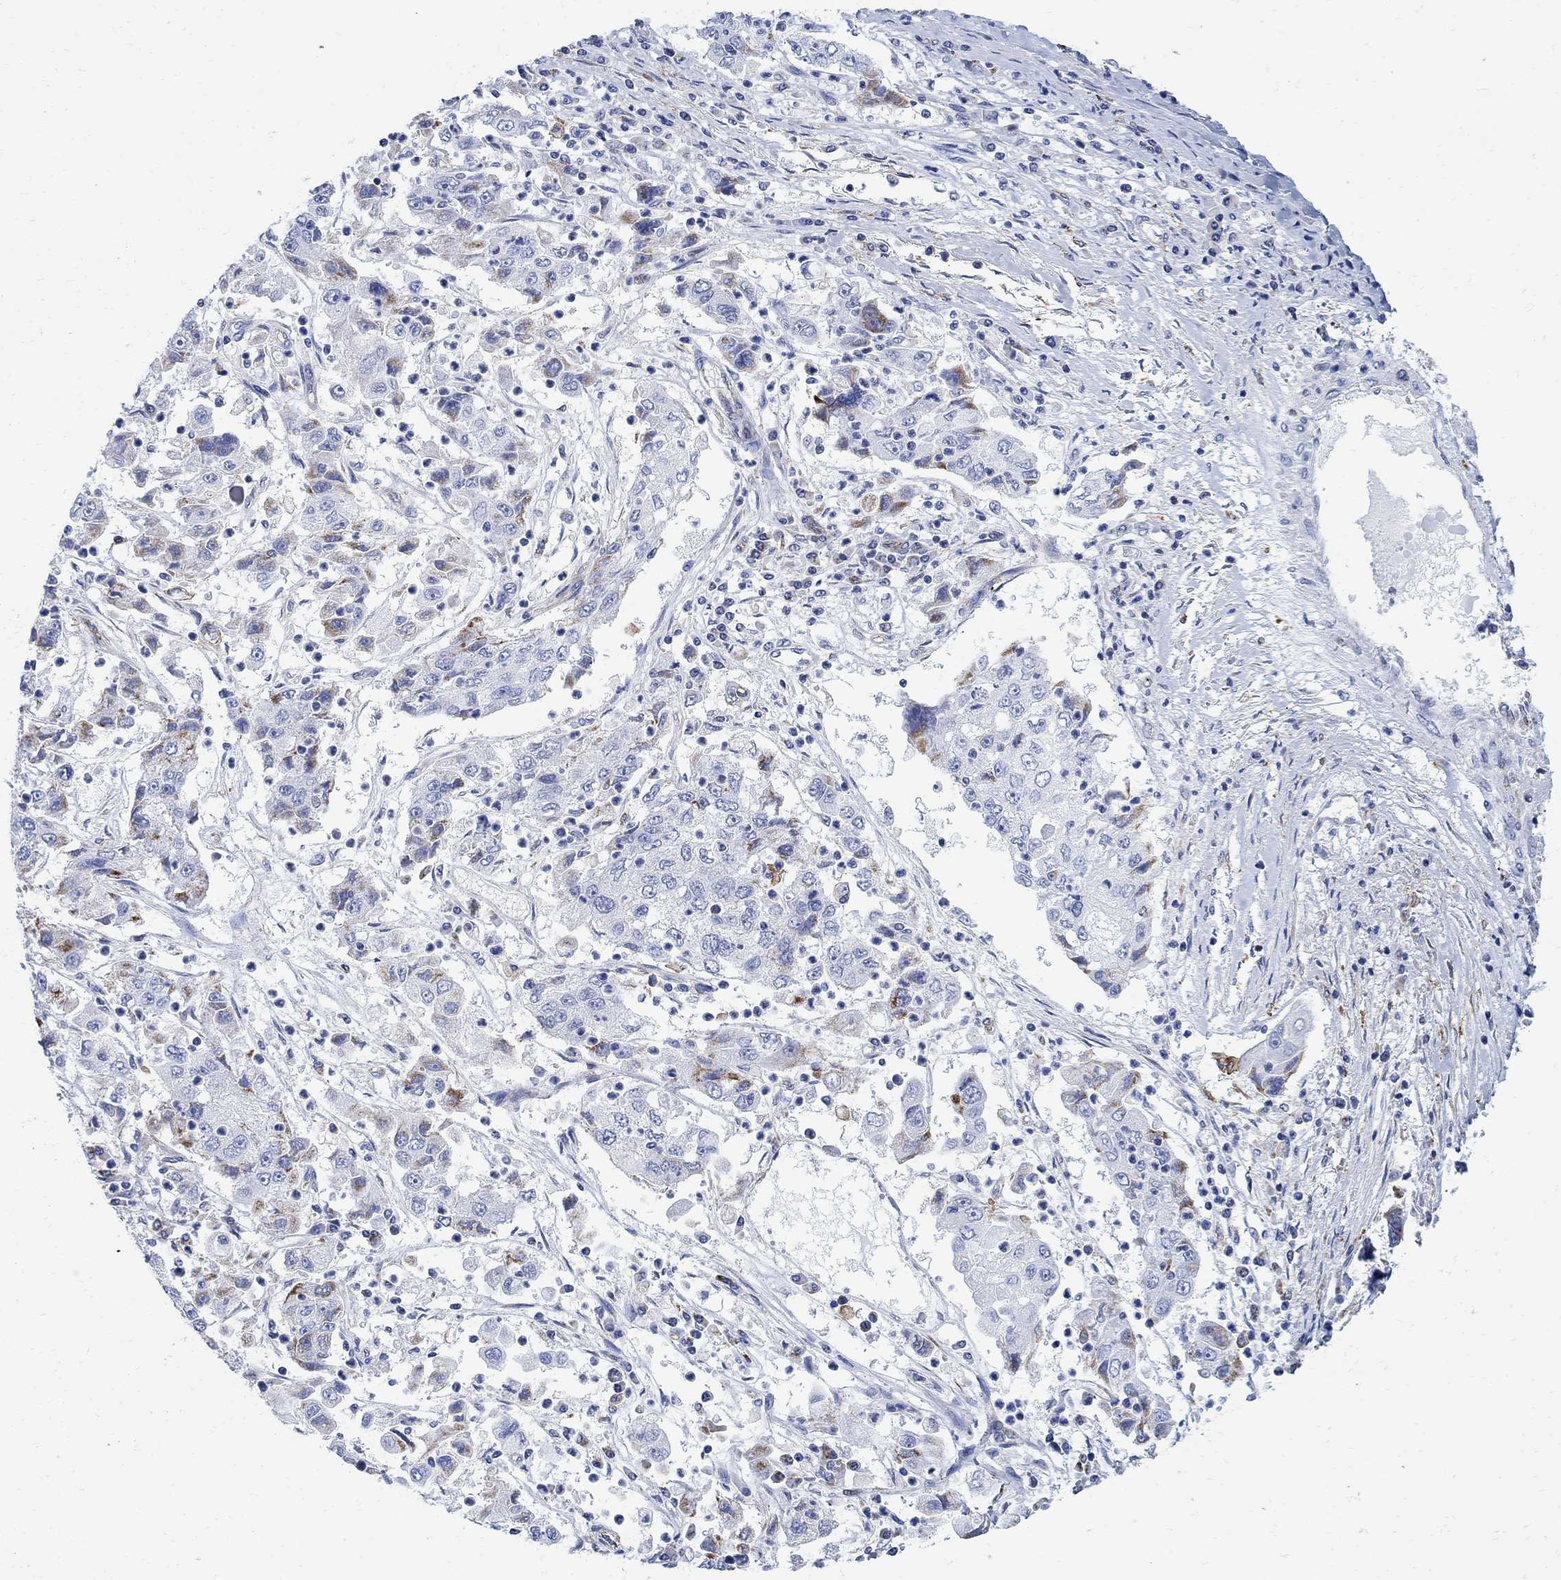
{"staining": {"intensity": "moderate", "quantity": "<25%", "location": "cytoplasmic/membranous"}, "tissue": "cervical cancer", "cell_type": "Tumor cells", "image_type": "cancer", "snomed": [{"axis": "morphology", "description": "Squamous cell carcinoma, NOS"}, {"axis": "topography", "description": "Cervix"}], "caption": "A photomicrograph of human cervical squamous cell carcinoma stained for a protein reveals moderate cytoplasmic/membranous brown staining in tumor cells.", "gene": "PHF21B", "patient": {"sex": "female", "age": 36}}